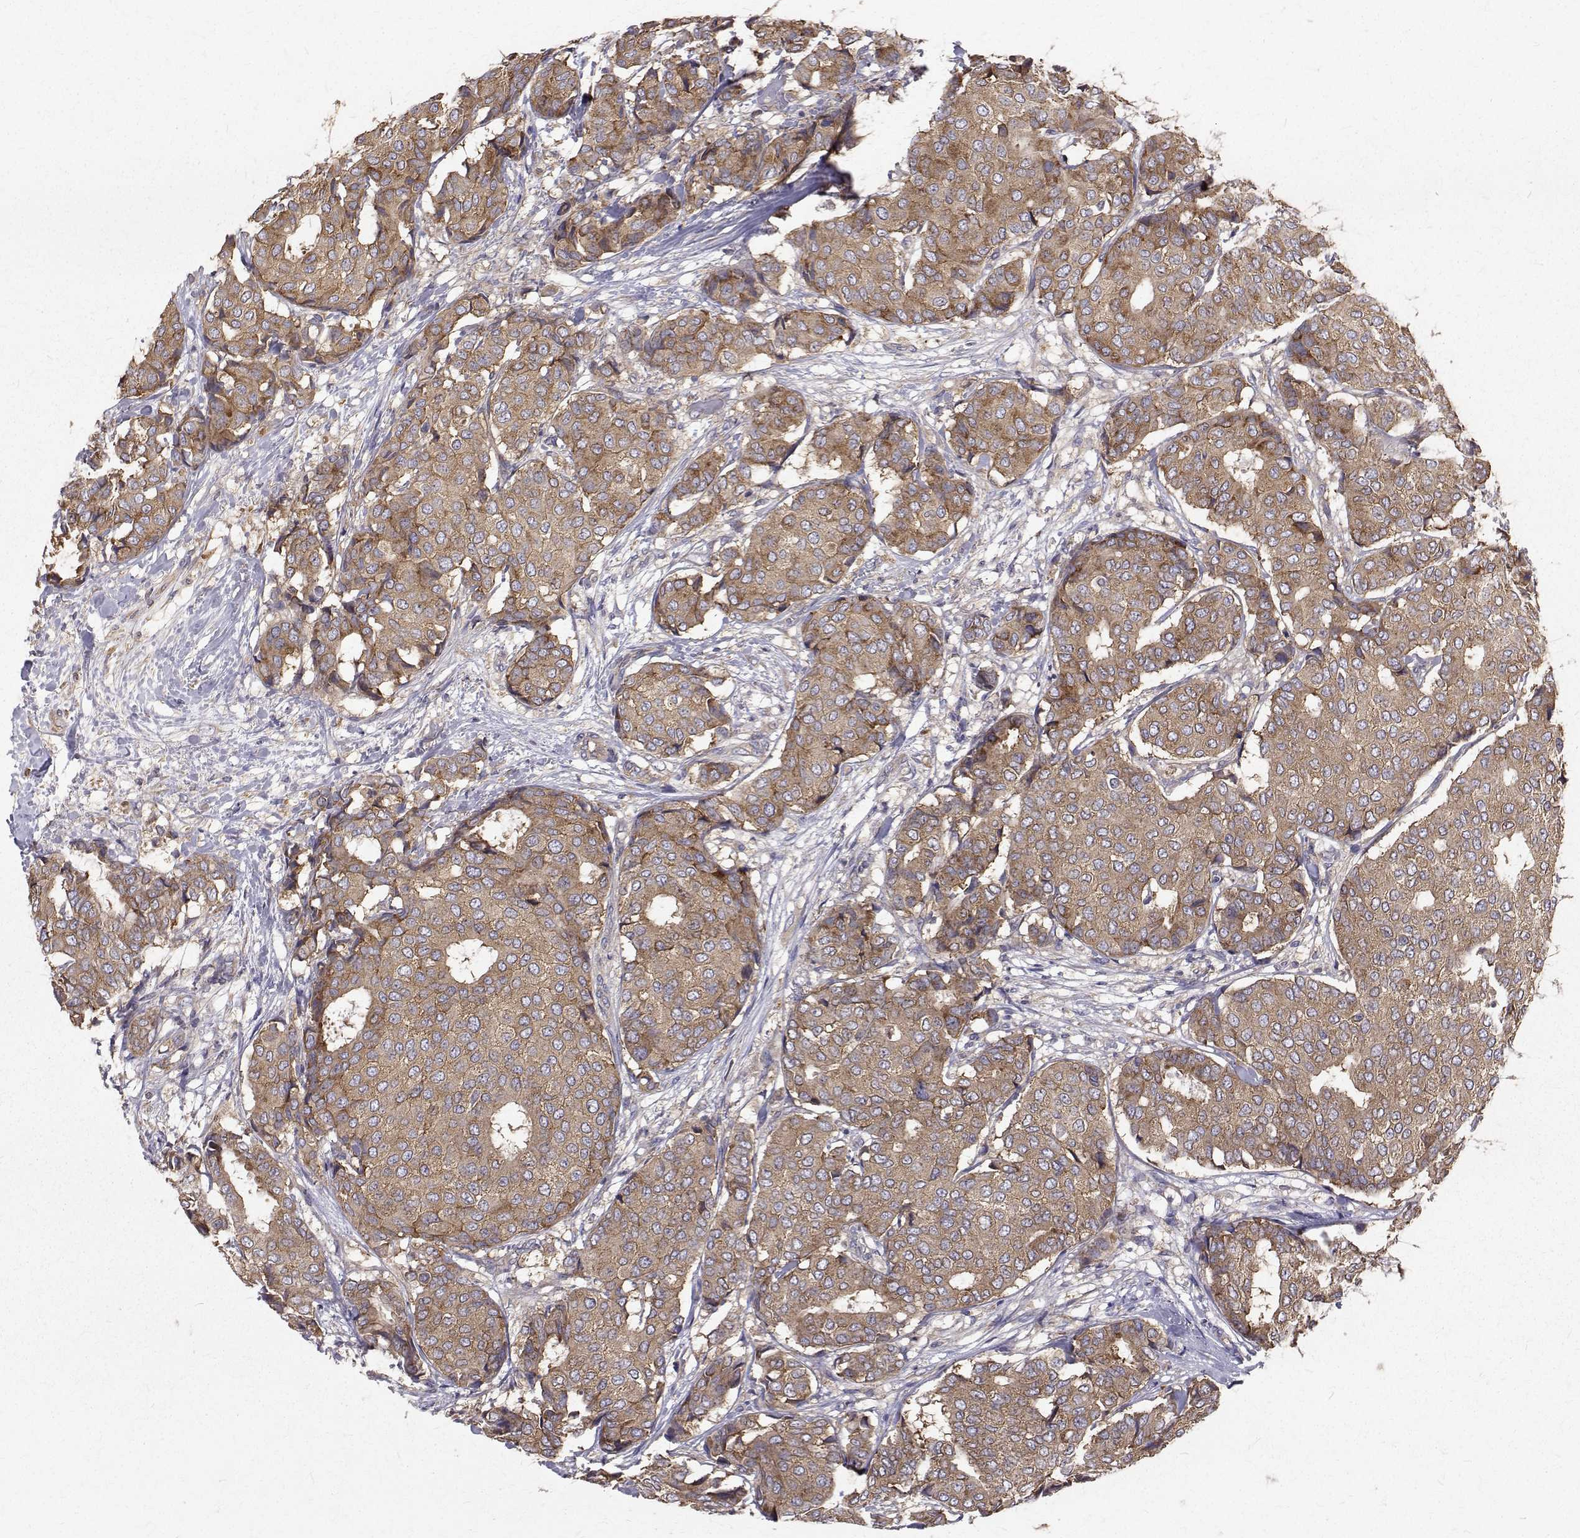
{"staining": {"intensity": "moderate", "quantity": ">75%", "location": "cytoplasmic/membranous"}, "tissue": "breast cancer", "cell_type": "Tumor cells", "image_type": "cancer", "snomed": [{"axis": "morphology", "description": "Duct carcinoma"}, {"axis": "topography", "description": "Breast"}], "caption": "IHC (DAB) staining of infiltrating ductal carcinoma (breast) exhibits moderate cytoplasmic/membranous protein staining in about >75% of tumor cells.", "gene": "FARSB", "patient": {"sex": "female", "age": 75}}